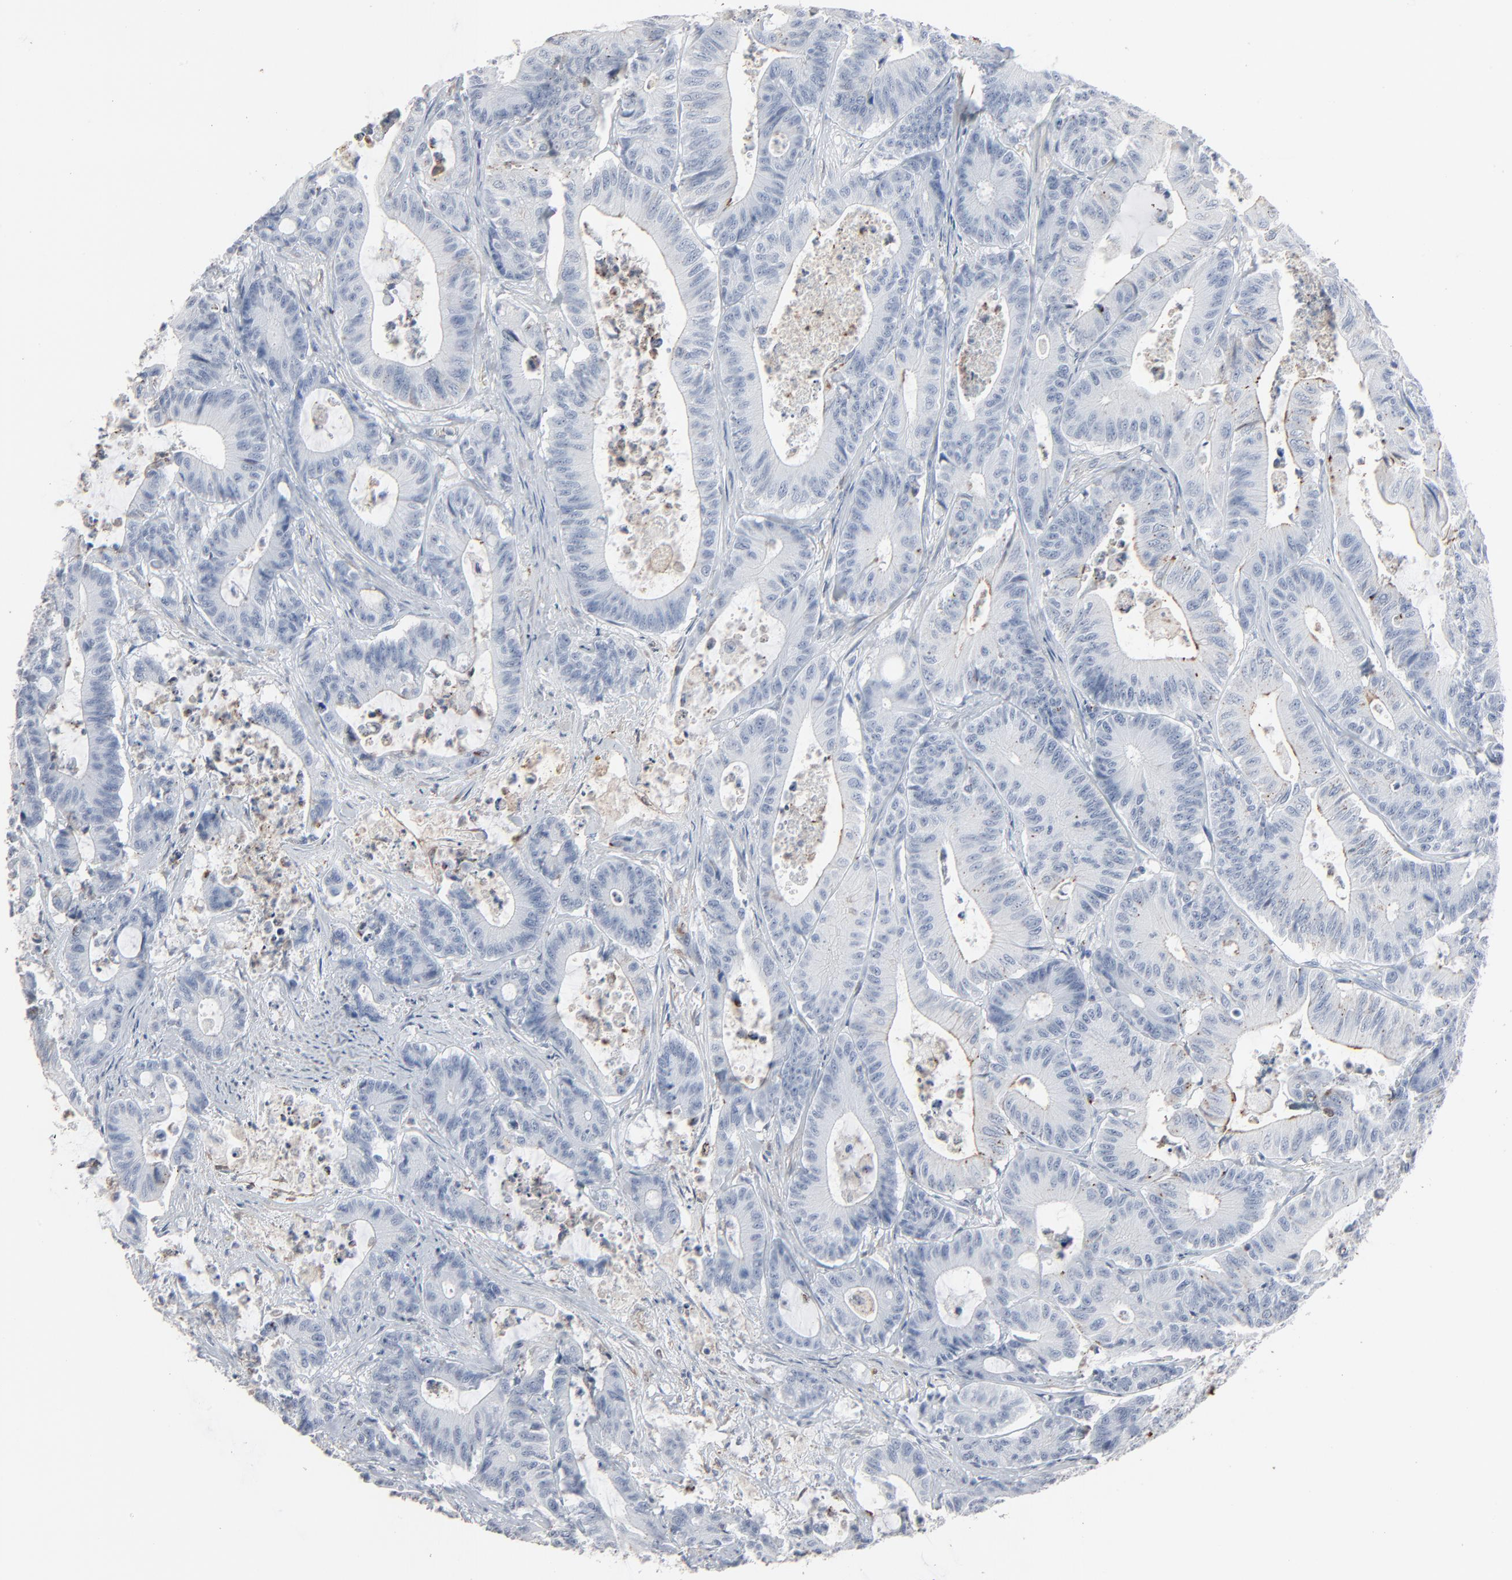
{"staining": {"intensity": "moderate", "quantity": "<25%", "location": "cytoplasmic/membranous"}, "tissue": "colorectal cancer", "cell_type": "Tumor cells", "image_type": "cancer", "snomed": [{"axis": "morphology", "description": "Adenocarcinoma, NOS"}, {"axis": "topography", "description": "Colon"}], "caption": "Protein staining exhibits moderate cytoplasmic/membranous expression in approximately <25% of tumor cells in adenocarcinoma (colorectal).", "gene": "PHGDH", "patient": {"sex": "female", "age": 84}}